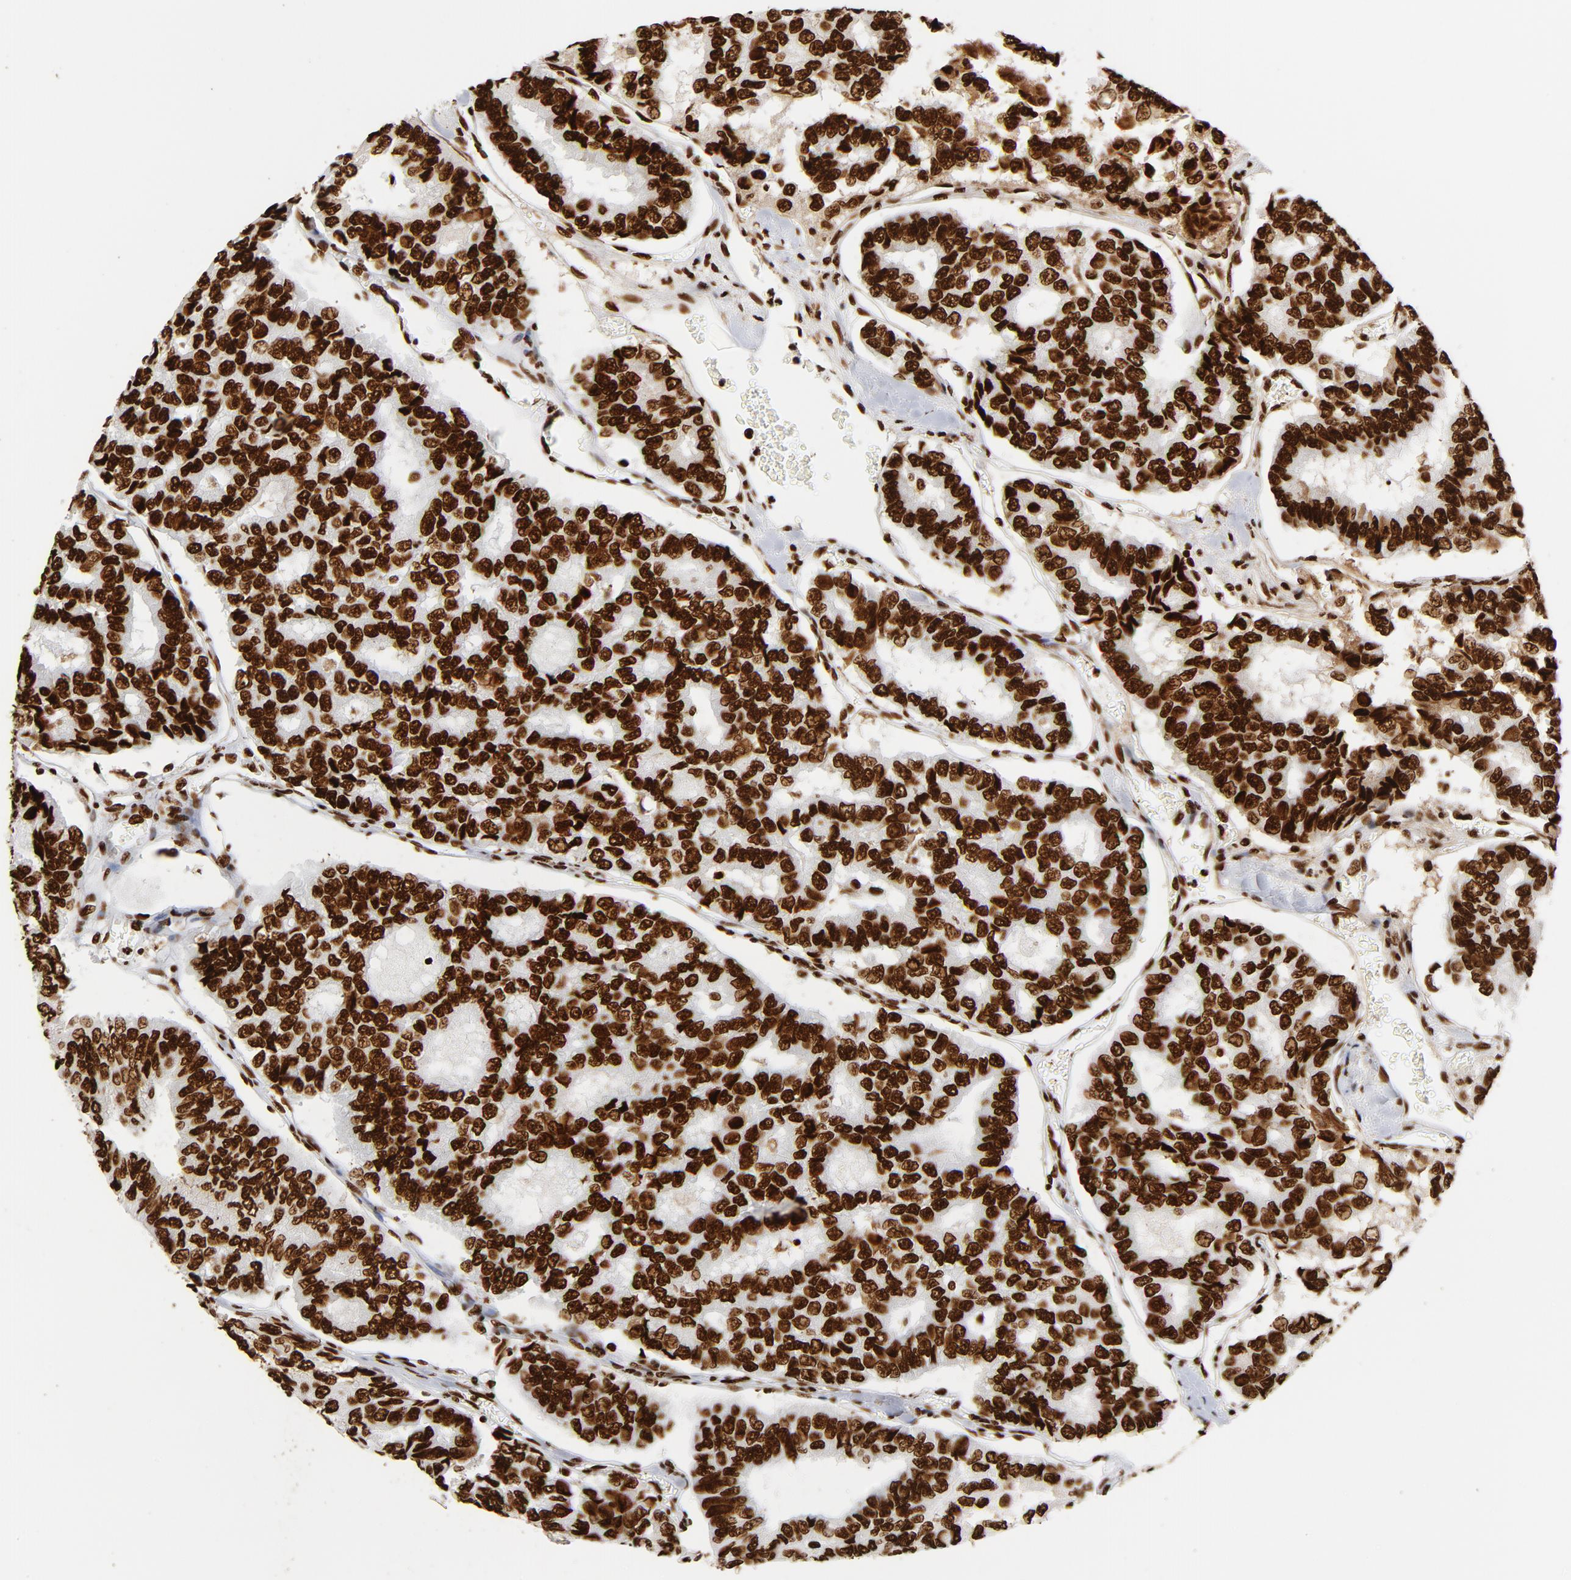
{"staining": {"intensity": "strong", "quantity": ">75%", "location": "nuclear"}, "tissue": "thyroid cancer", "cell_type": "Tumor cells", "image_type": "cancer", "snomed": [{"axis": "morphology", "description": "Papillary adenocarcinoma, NOS"}, {"axis": "topography", "description": "Thyroid gland"}], "caption": "An image of thyroid papillary adenocarcinoma stained for a protein displays strong nuclear brown staining in tumor cells.", "gene": "XRCC6", "patient": {"sex": "female", "age": 35}}